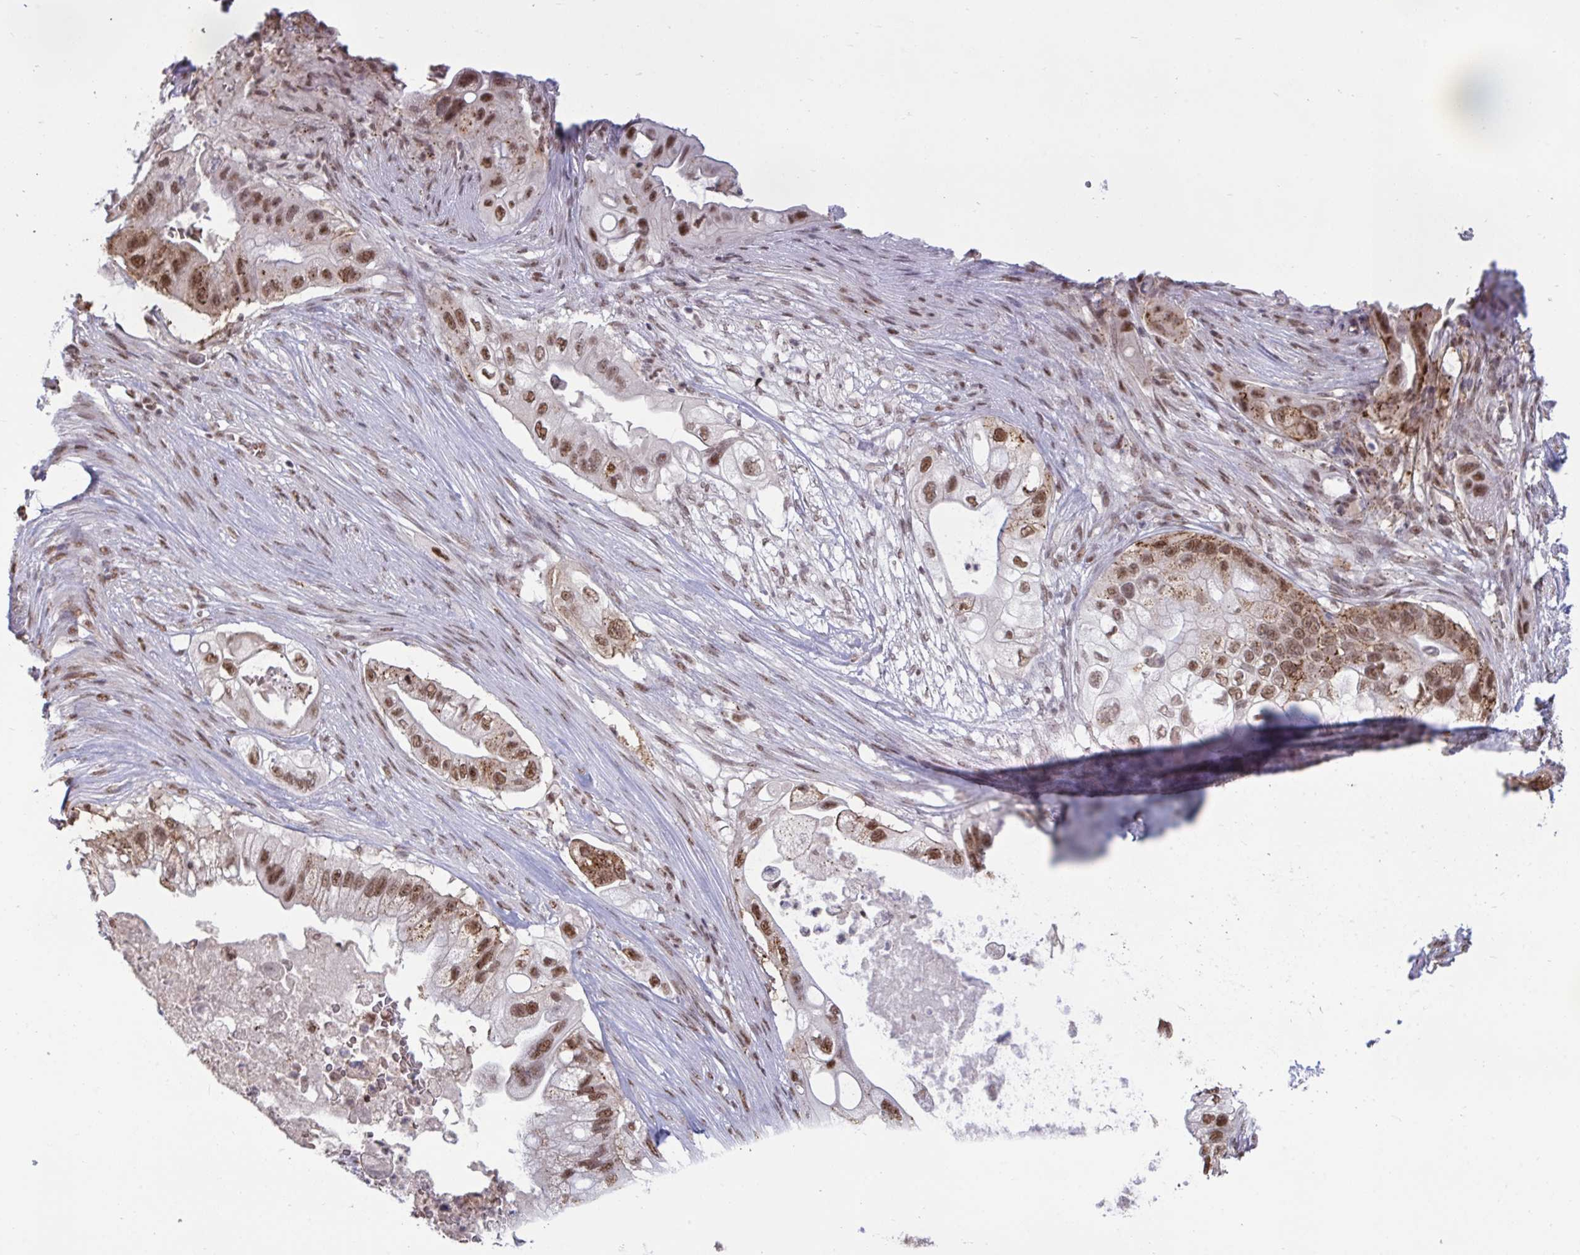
{"staining": {"intensity": "moderate", "quantity": ">75%", "location": "nuclear"}, "tissue": "pancreatic cancer", "cell_type": "Tumor cells", "image_type": "cancer", "snomed": [{"axis": "morphology", "description": "Adenocarcinoma, NOS"}, {"axis": "topography", "description": "Pancreas"}], "caption": "Pancreatic cancer tissue demonstrates moderate nuclear expression in approximately >75% of tumor cells", "gene": "PUF60", "patient": {"sex": "female", "age": 72}}